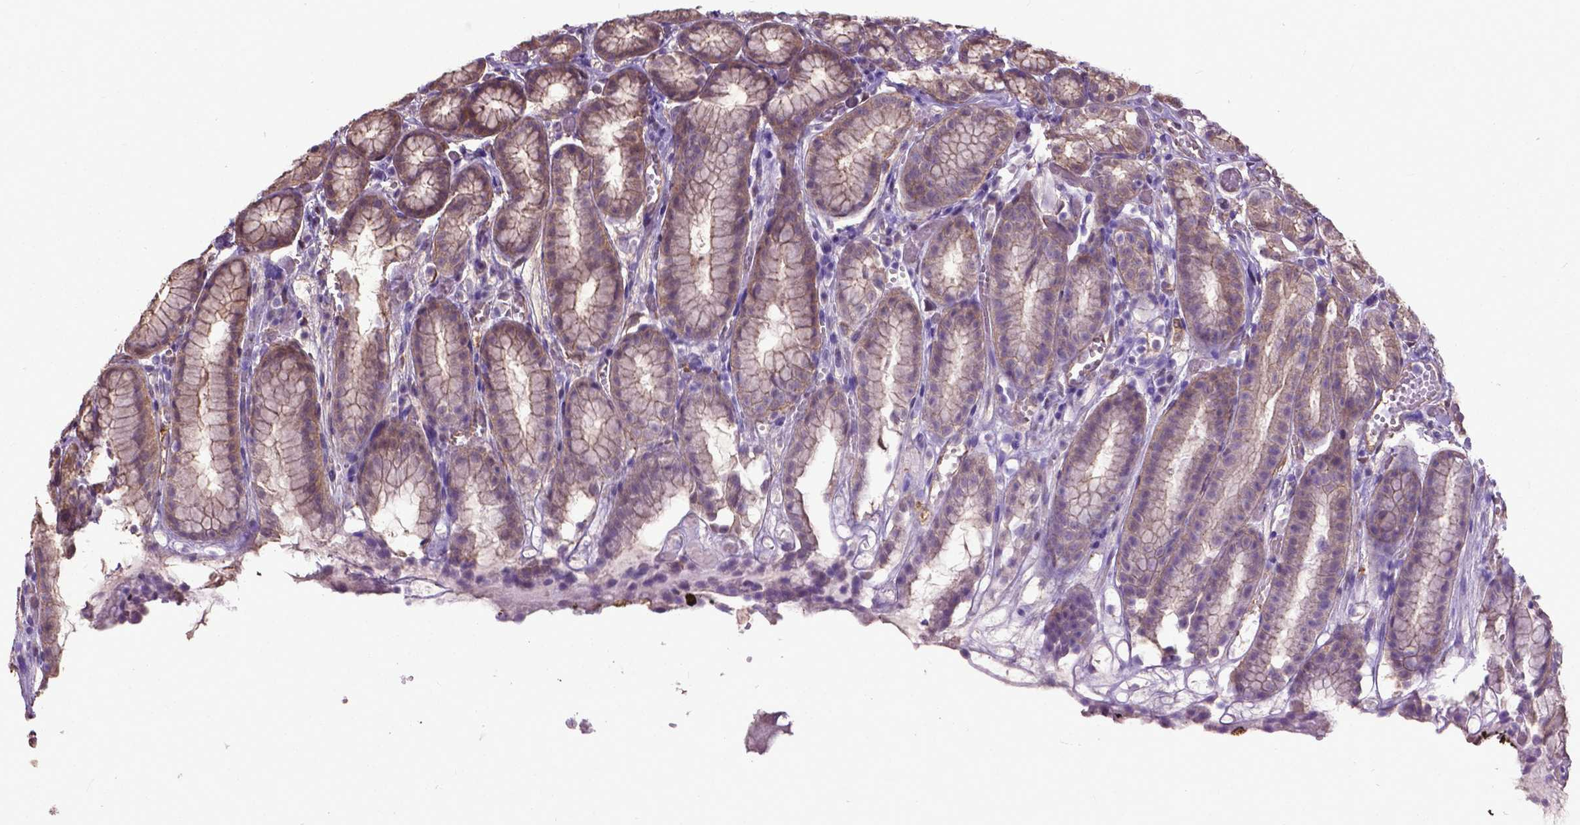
{"staining": {"intensity": "weak", "quantity": "25%-75%", "location": "cytoplasmic/membranous"}, "tissue": "stomach", "cell_type": "Glandular cells", "image_type": "normal", "snomed": [{"axis": "morphology", "description": "Normal tissue, NOS"}, {"axis": "topography", "description": "Stomach"}], "caption": "Weak cytoplasmic/membranous staining is seen in approximately 25%-75% of glandular cells in unremarkable stomach.", "gene": "PDLIM1", "patient": {"sex": "male", "age": 70}}